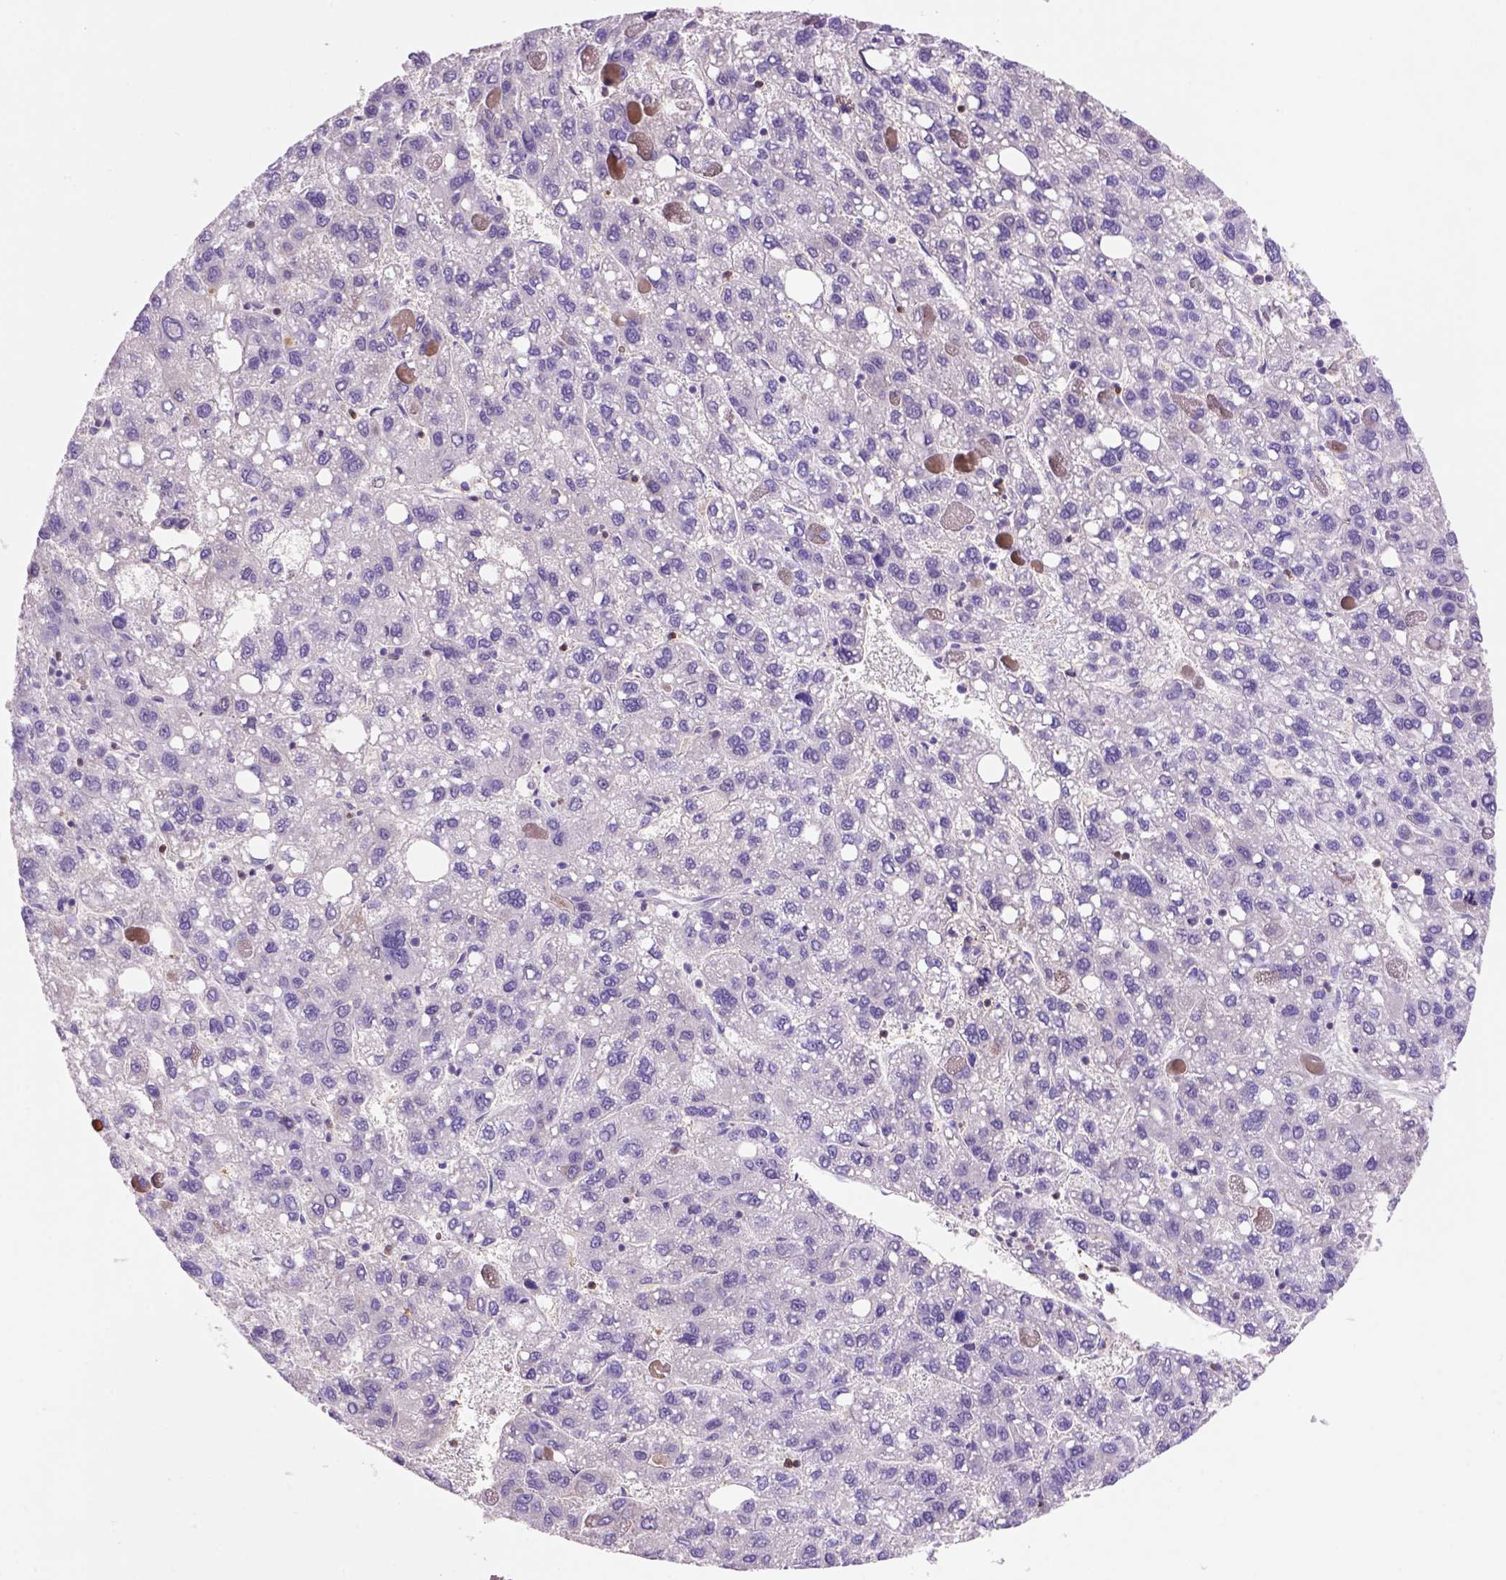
{"staining": {"intensity": "negative", "quantity": "none", "location": "none"}, "tissue": "liver cancer", "cell_type": "Tumor cells", "image_type": "cancer", "snomed": [{"axis": "morphology", "description": "Carcinoma, Hepatocellular, NOS"}, {"axis": "topography", "description": "Liver"}], "caption": "Immunohistochemistry (IHC) of liver hepatocellular carcinoma displays no staining in tumor cells.", "gene": "INPP5D", "patient": {"sex": "female", "age": 82}}